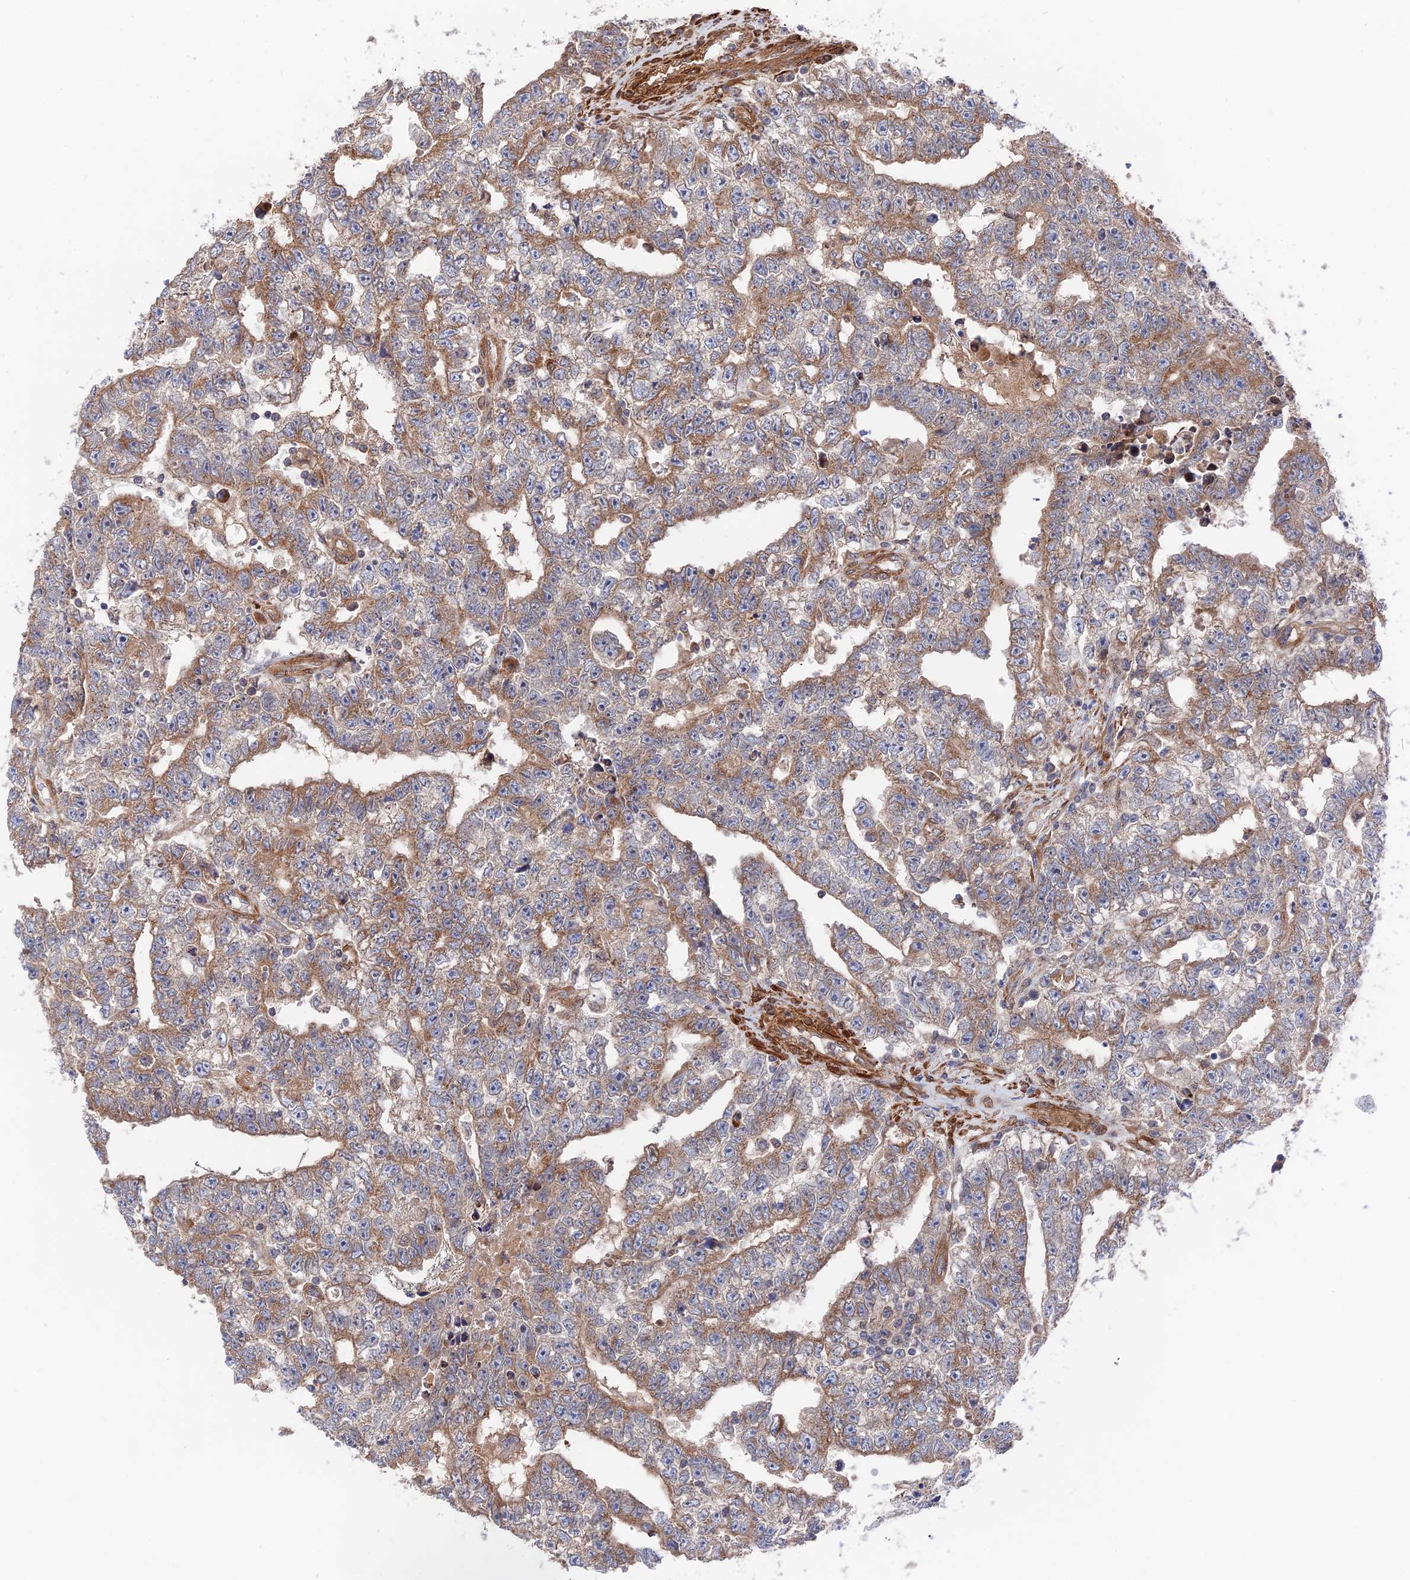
{"staining": {"intensity": "moderate", "quantity": ">75%", "location": "cytoplasmic/membranous"}, "tissue": "testis cancer", "cell_type": "Tumor cells", "image_type": "cancer", "snomed": [{"axis": "morphology", "description": "Carcinoma, Embryonal, NOS"}, {"axis": "topography", "description": "Testis"}], "caption": "A brown stain labels moderate cytoplasmic/membranous staining of a protein in human testis embryonal carcinoma tumor cells.", "gene": "ZNF320", "patient": {"sex": "male", "age": 25}}